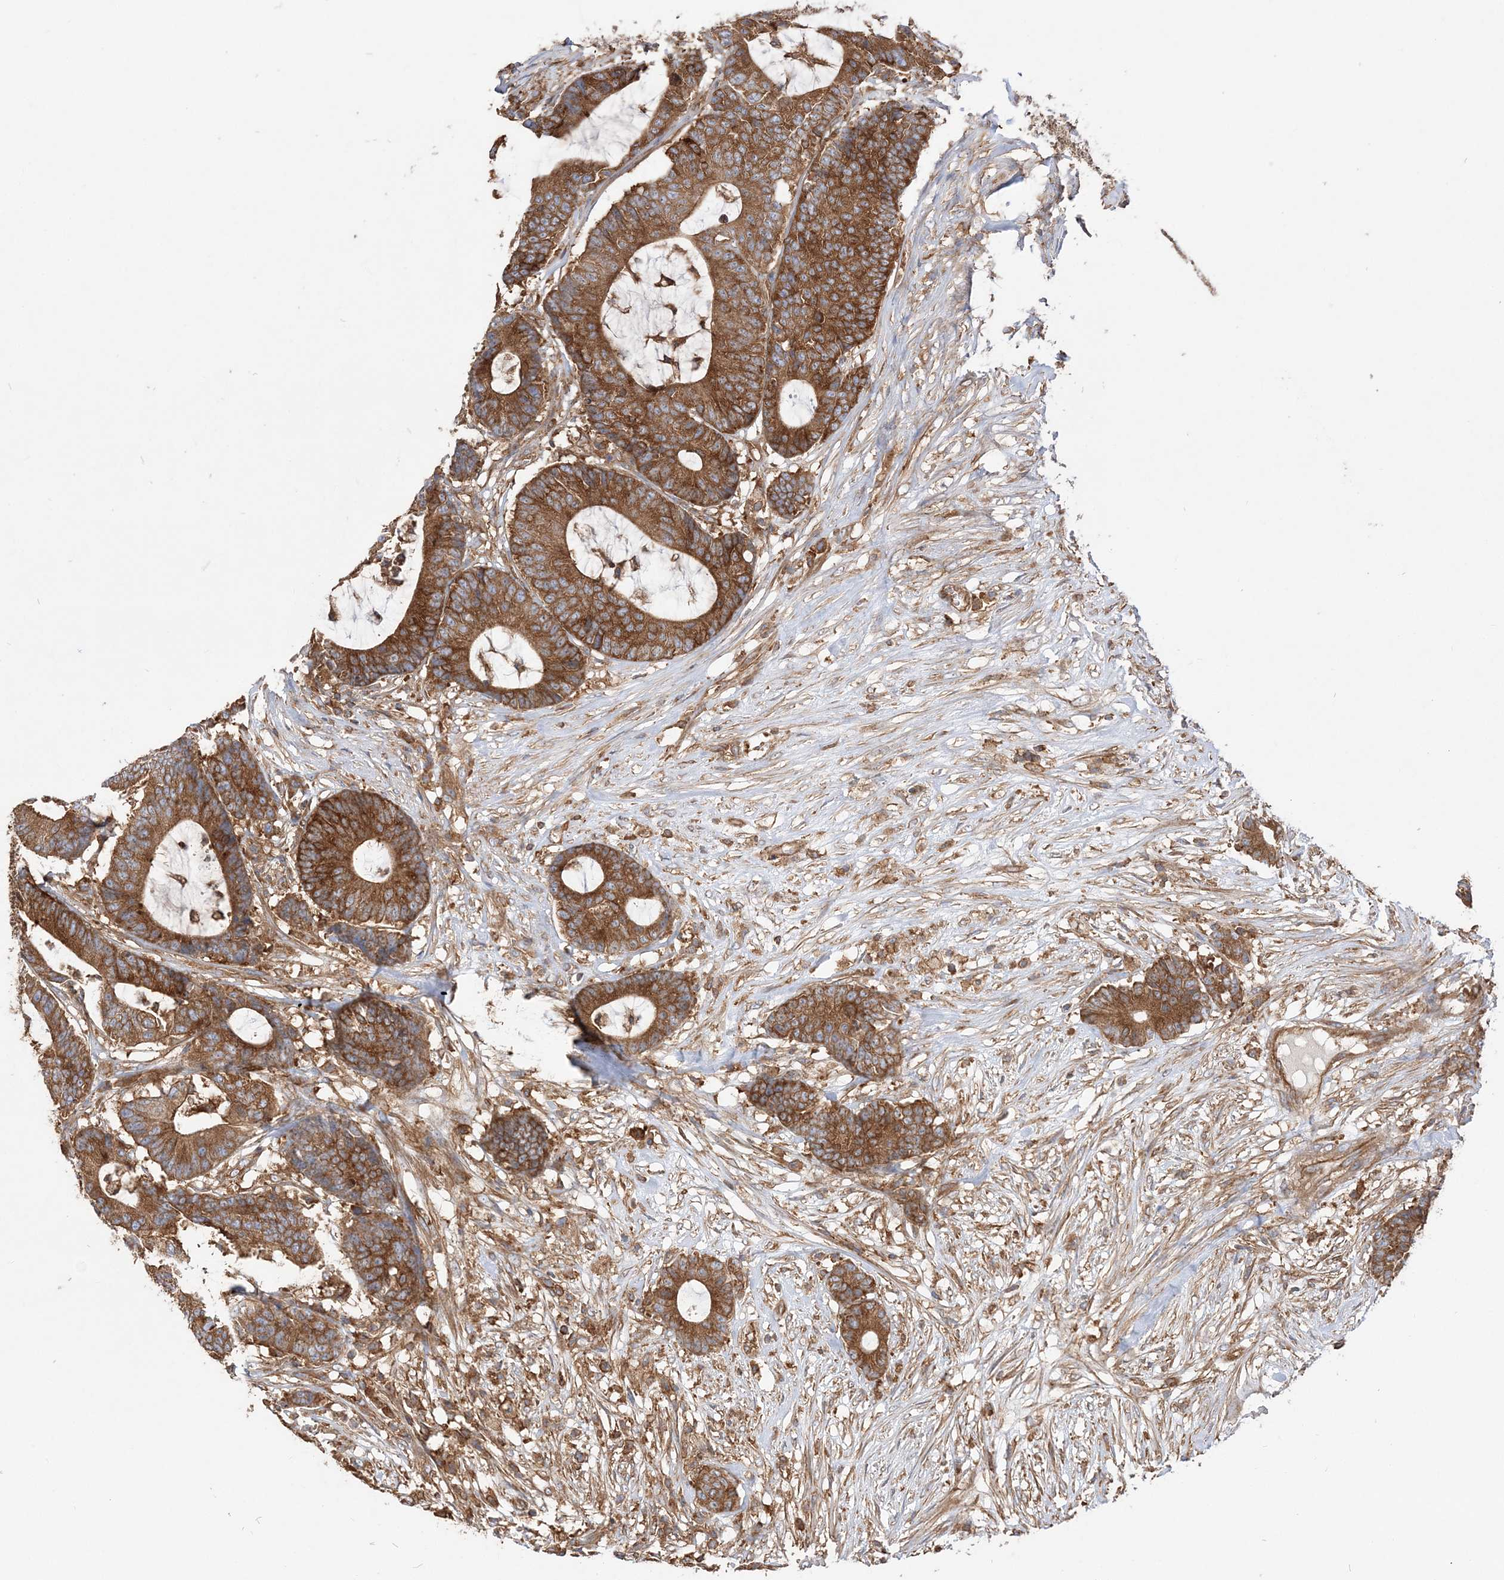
{"staining": {"intensity": "strong", "quantity": ">75%", "location": "cytoplasmic/membranous"}, "tissue": "colorectal cancer", "cell_type": "Tumor cells", "image_type": "cancer", "snomed": [{"axis": "morphology", "description": "Adenocarcinoma, NOS"}, {"axis": "topography", "description": "Colon"}], "caption": "DAB immunohistochemical staining of colorectal cancer reveals strong cytoplasmic/membranous protein expression in about >75% of tumor cells. Ihc stains the protein in brown and the nuclei are stained blue.", "gene": "TBC1D5", "patient": {"sex": "female", "age": 84}}